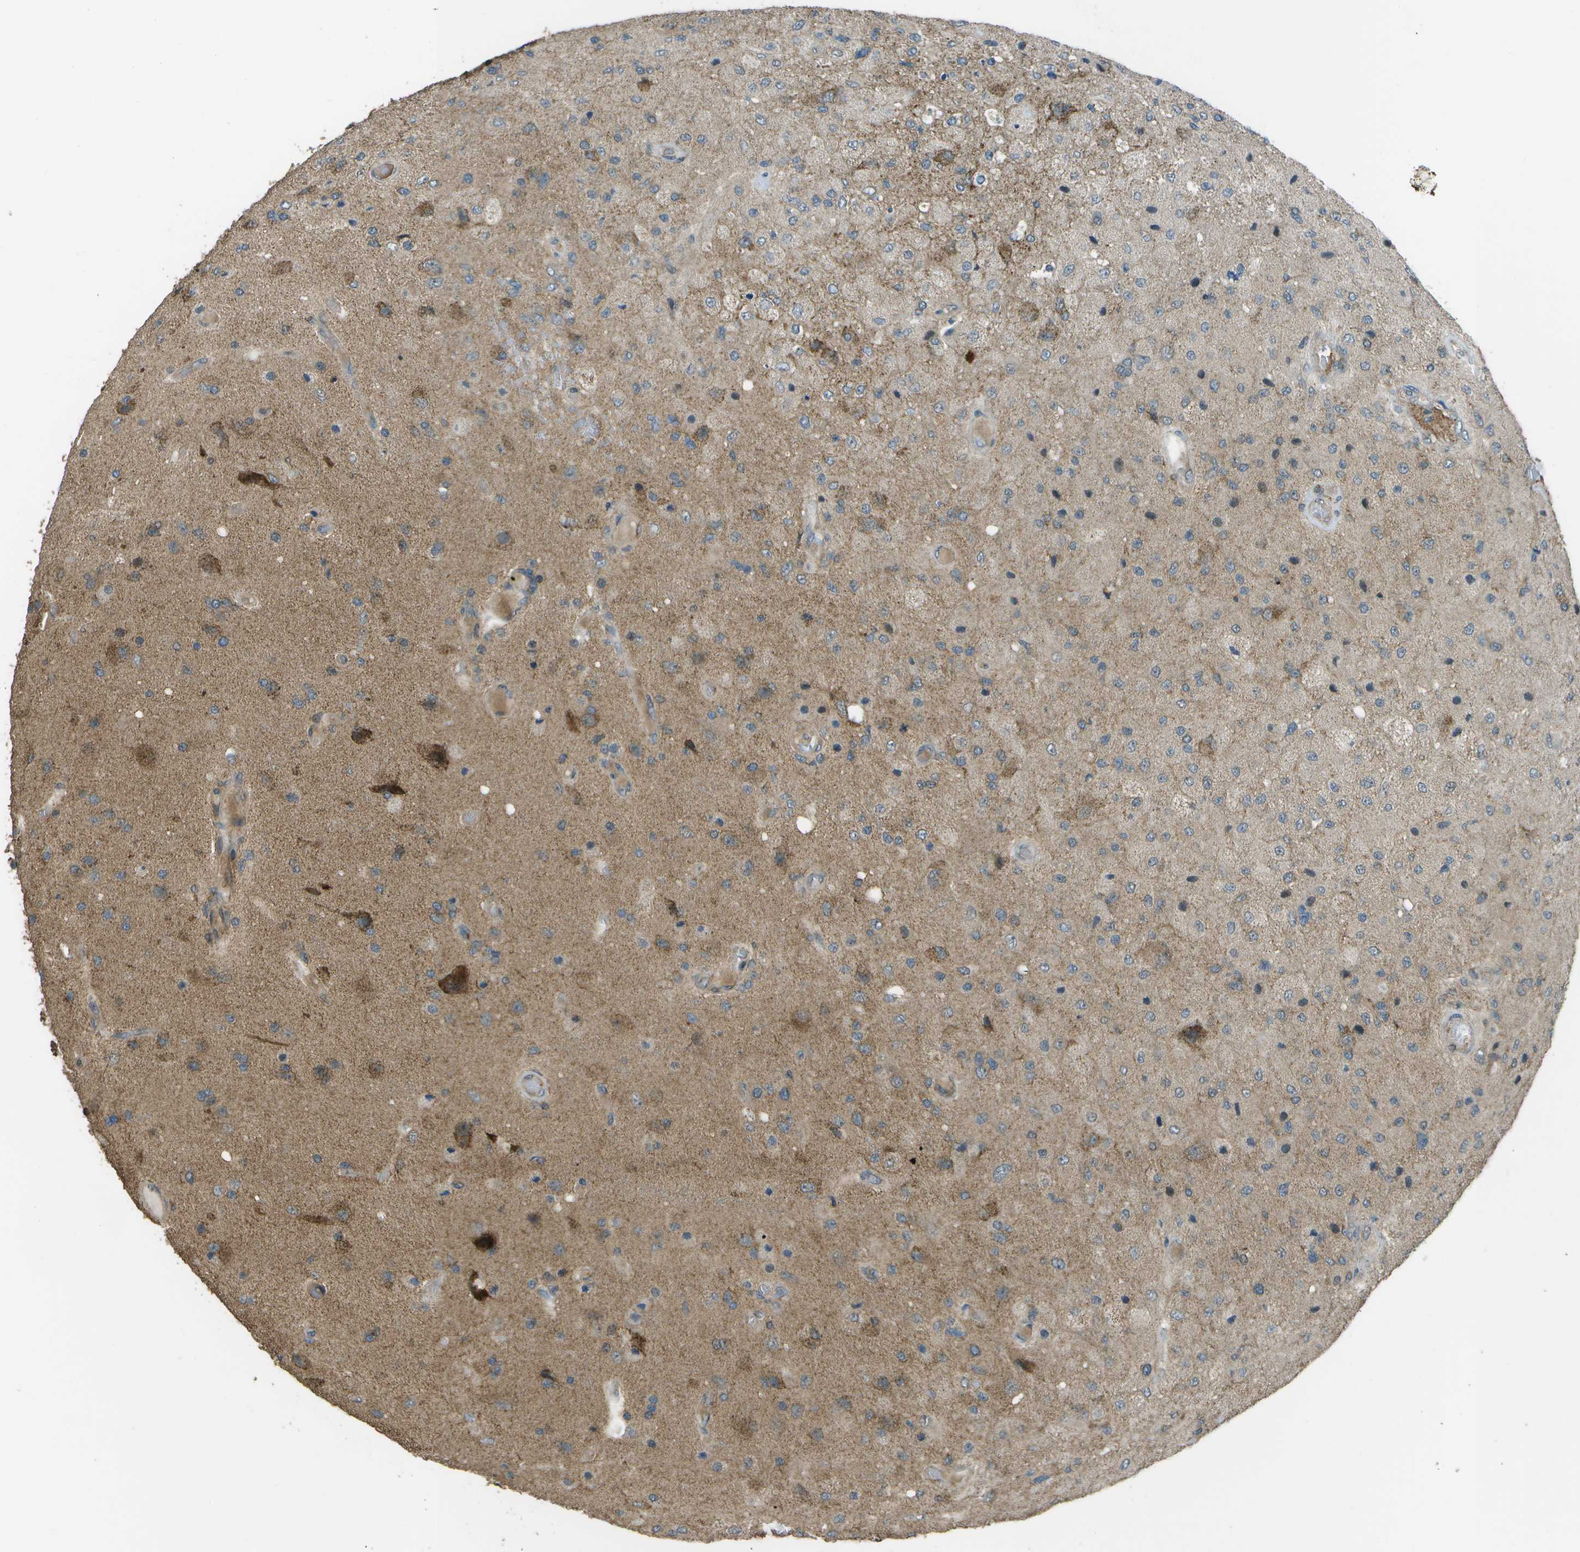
{"staining": {"intensity": "moderate", "quantity": "<25%", "location": "cytoplasmic/membranous"}, "tissue": "glioma", "cell_type": "Tumor cells", "image_type": "cancer", "snomed": [{"axis": "morphology", "description": "Normal tissue, NOS"}, {"axis": "morphology", "description": "Glioma, malignant, High grade"}, {"axis": "topography", "description": "Cerebral cortex"}], "caption": "Immunohistochemical staining of human glioma reveals low levels of moderate cytoplasmic/membranous staining in approximately <25% of tumor cells.", "gene": "PLPBP", "patient": {"sex": "male", "age": 77}}